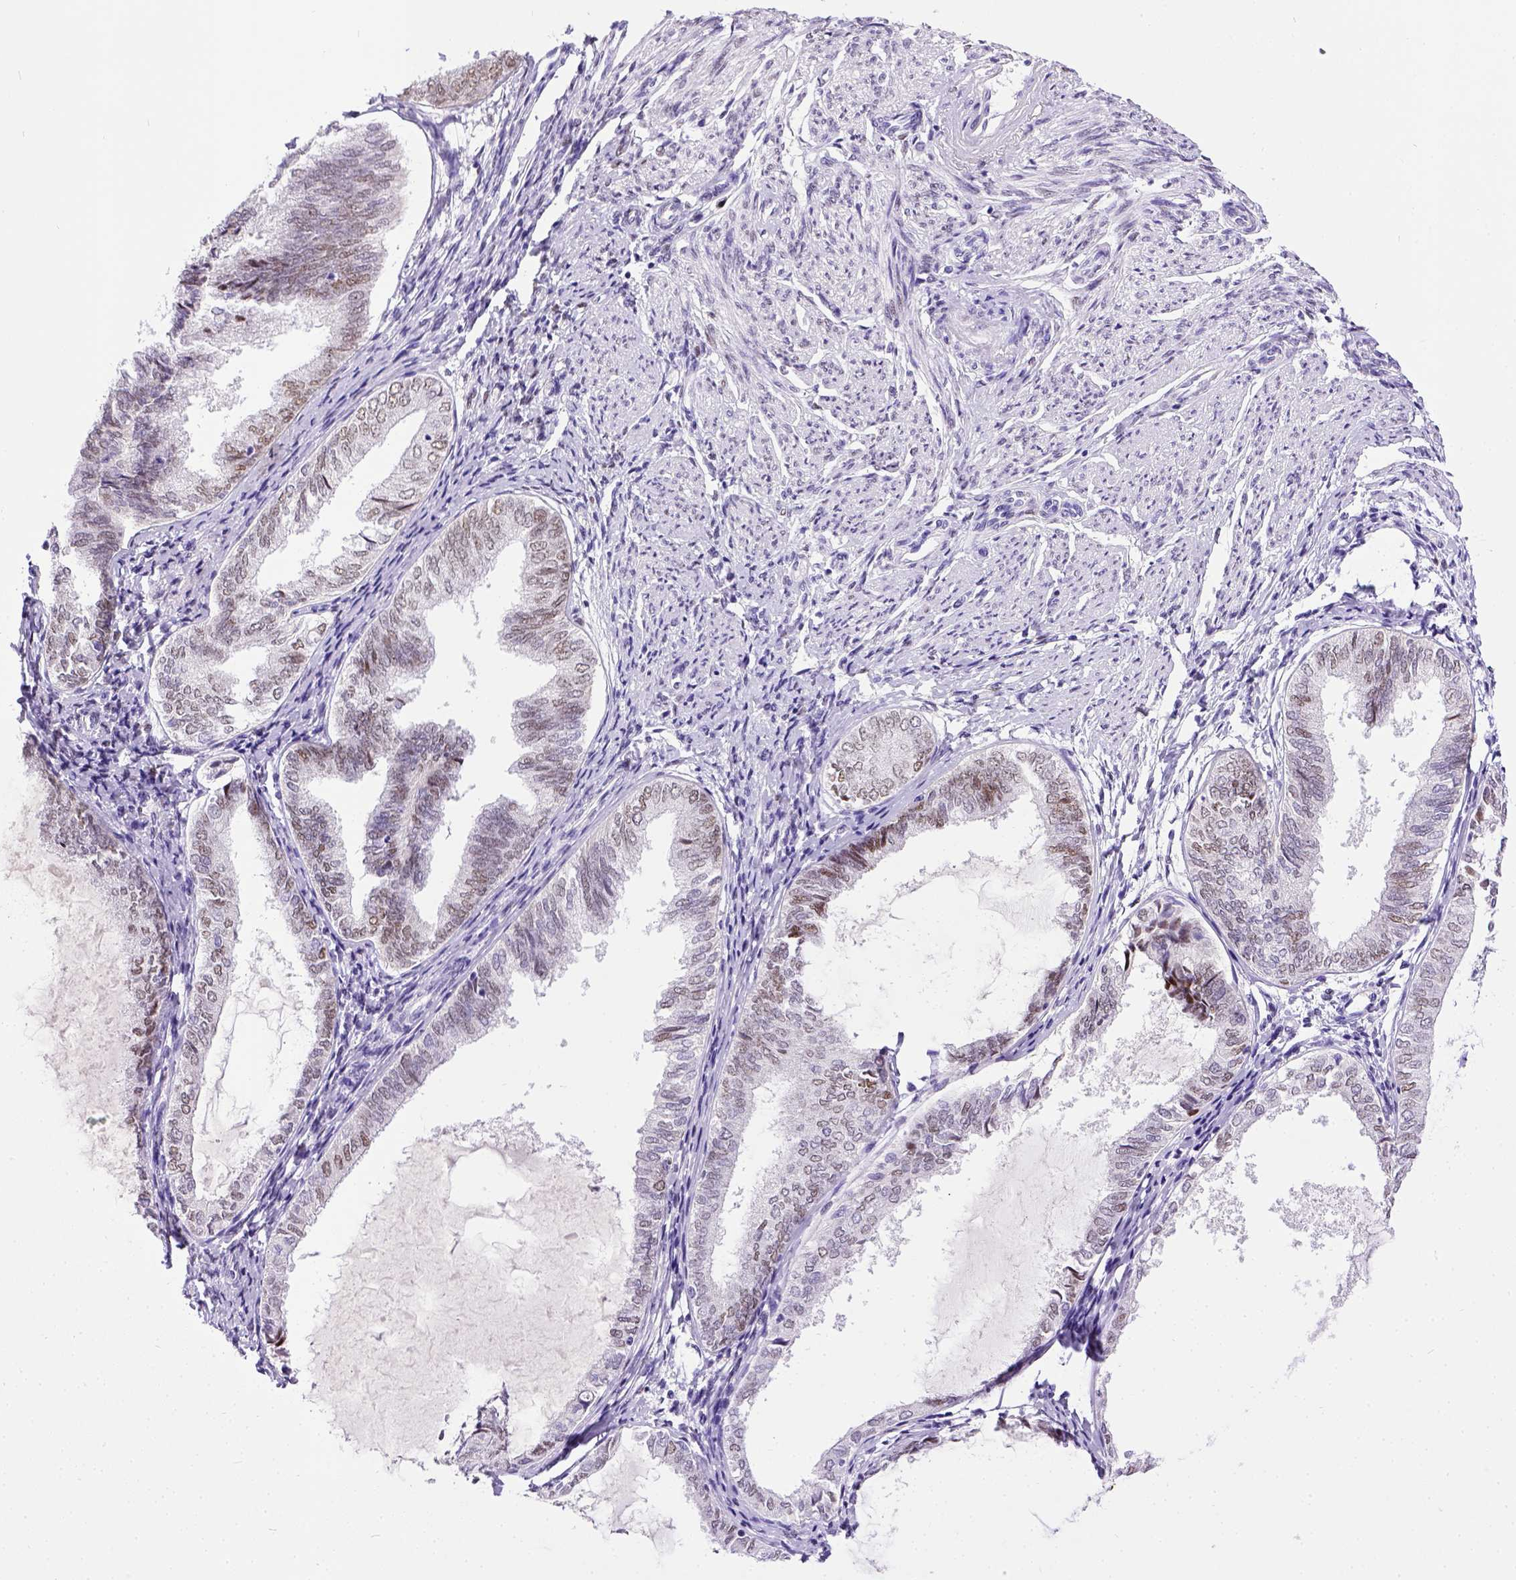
{"staining": {"intensity": "weak", "quantity": "25%-75%", "location": "nuclear"}, "tissue": "endometrial cancer", "cell_type": "Tumor cells", "image_type": "cancer", "snomed": [{"axis": "morphology", "description": "Adenocarcinoma, NOS"}, {"axis": "topography", "description": "Endometrium"}], "caption": "DAB (3,3'-diaminobenzidine) immunohistochemical staining of adenocarcinoma (endometrial) demonstrates weak nuclear protein staining in about 25%-75% of tumor cells.", "gene": "ESR1", "patient": {"sex": "female", "age": 68}}